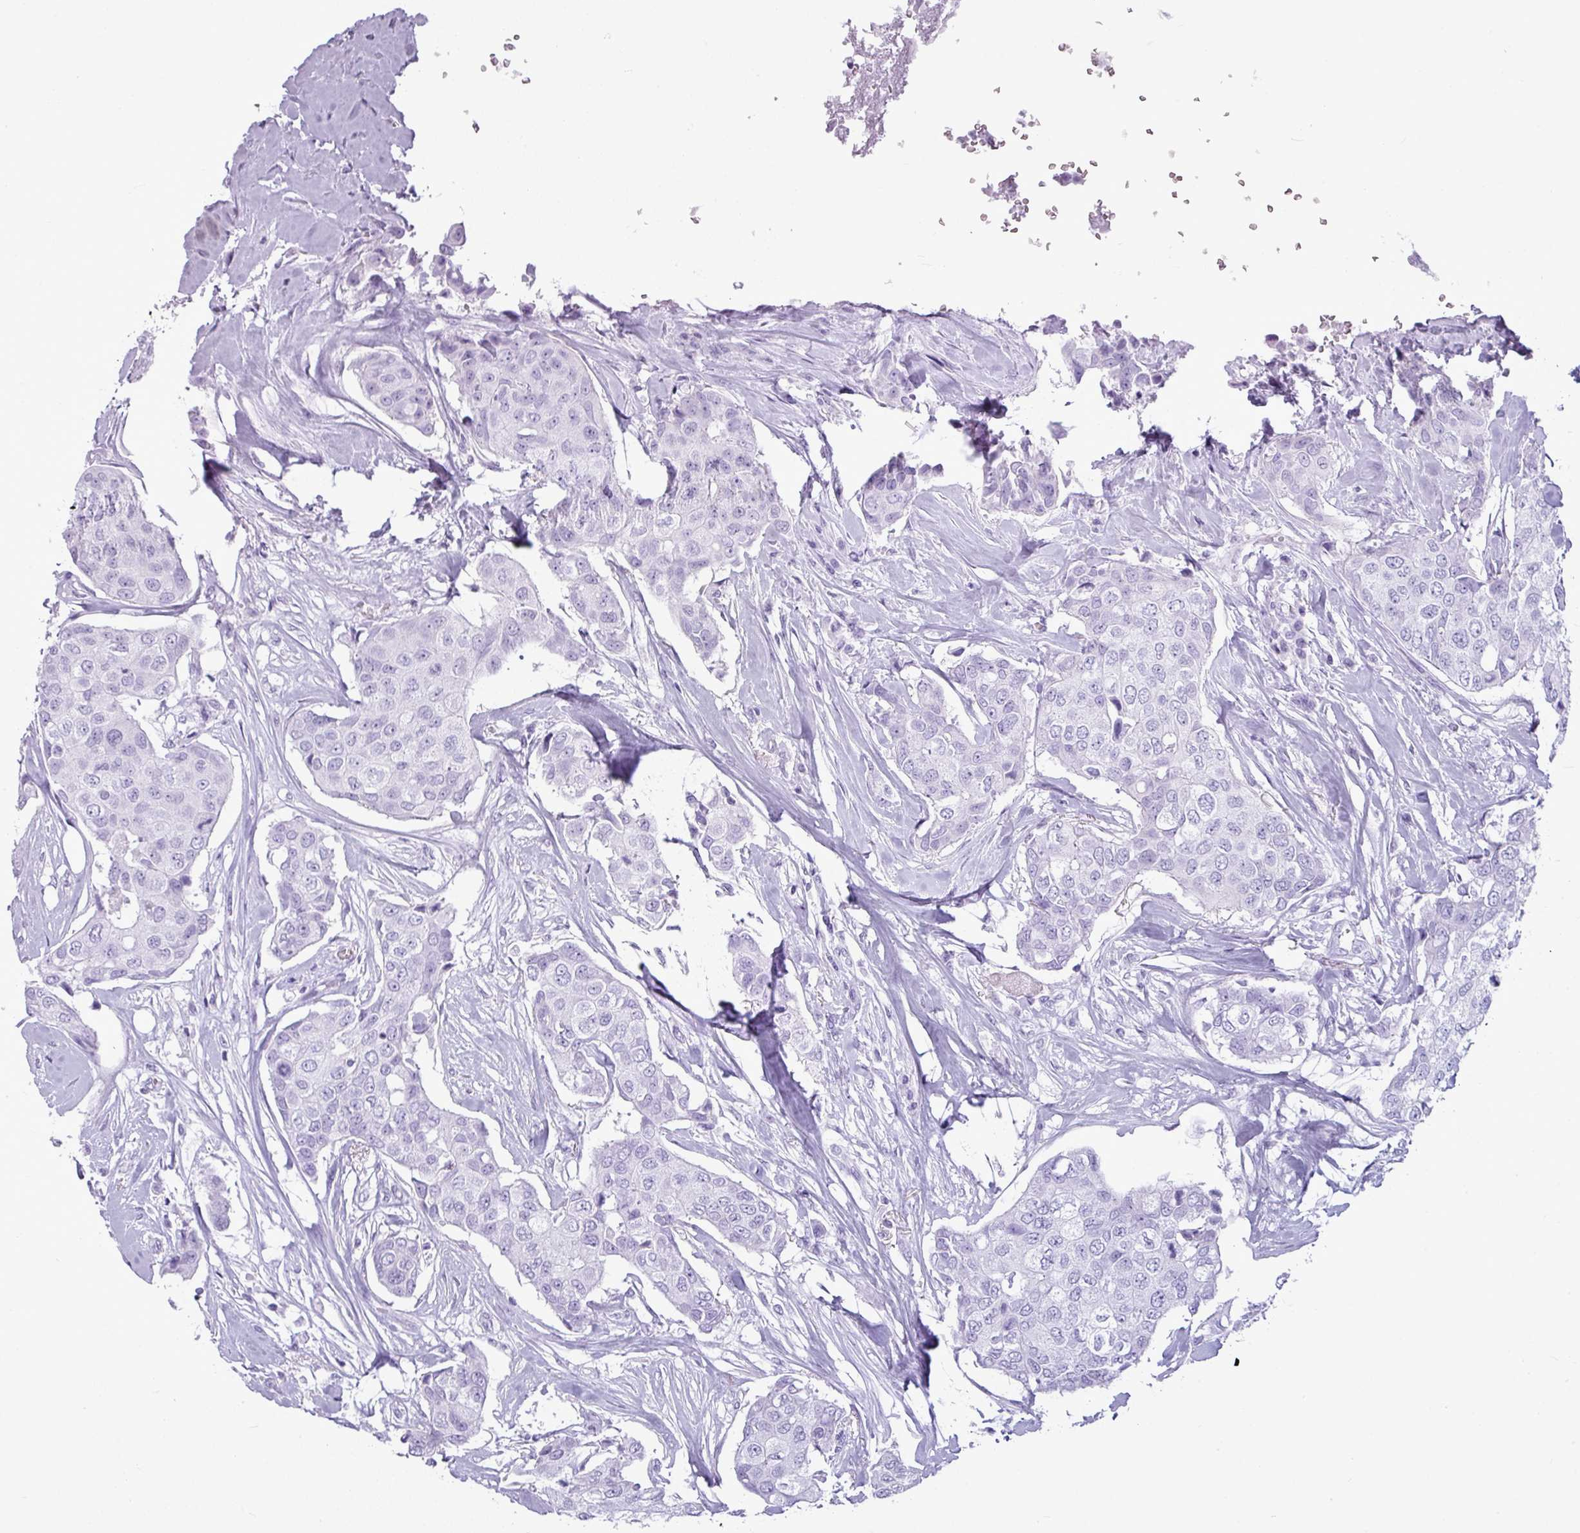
{"staining": {"intensity": "negative", "quantity": "none", "location": "none"}, "tissue": "breast cancer", "cell_type": "Tumor cells", "image_type": "cancer", "snomed": [{"axis": "morphology", "description": "Duct carcinoma"}, {"axis": "topography", "description": "Breast"}], "caption": "This histopathology image is of breast cancer (infiltrating ductal carcinoma) stained with immunohistochemistry (IHC) to label a protein in brown with the nuclei are counter-stained blue. There is no positivity in tumor cells.", "gene": "AMY1B", "patient": {"sex": "female", "age": 80}}